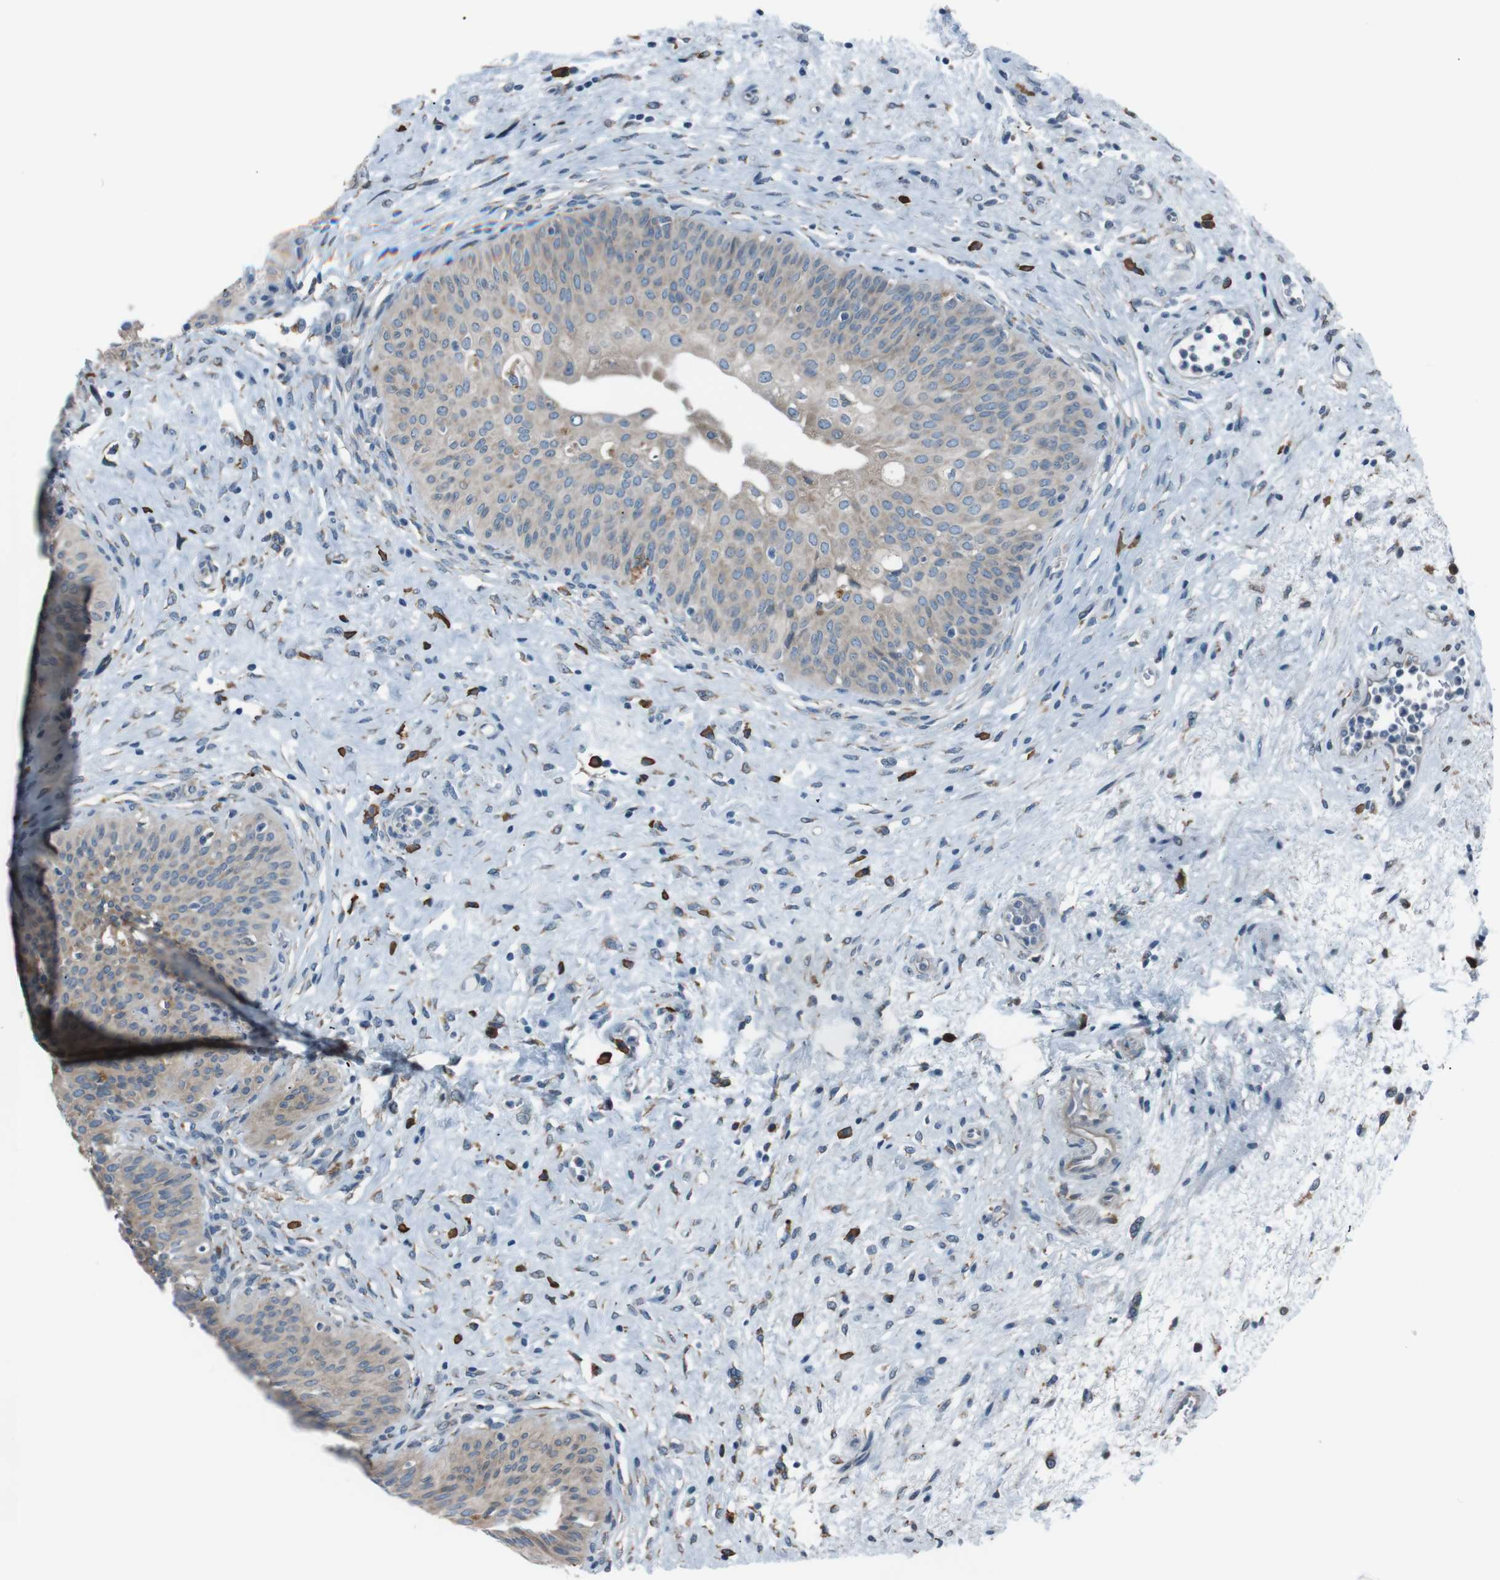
{"staining": {"intensity": "moderate", "quantity": ">75%", "location": "cytoplasmic/membranous"}, "tissue": "urinary bladder", "cell_type": "Urothelial cells", "image_type": "normal", "snomed": [{"axis": "morphology", "description": "Normal tissue, NOS"}, {"axis": "topography", "description": "Urinary bladder"}], "caption": "This photomicrograph displays unremarkable urinary bladder stained with IHC to label a protein in brown. The cytoplasmic/membranous of urothelial cells show moderate positivity for the protein. Nuclei are counter-stained blue.", "gene": "SIGMAR1", "patient": {"sex": "male", "age": 46}}